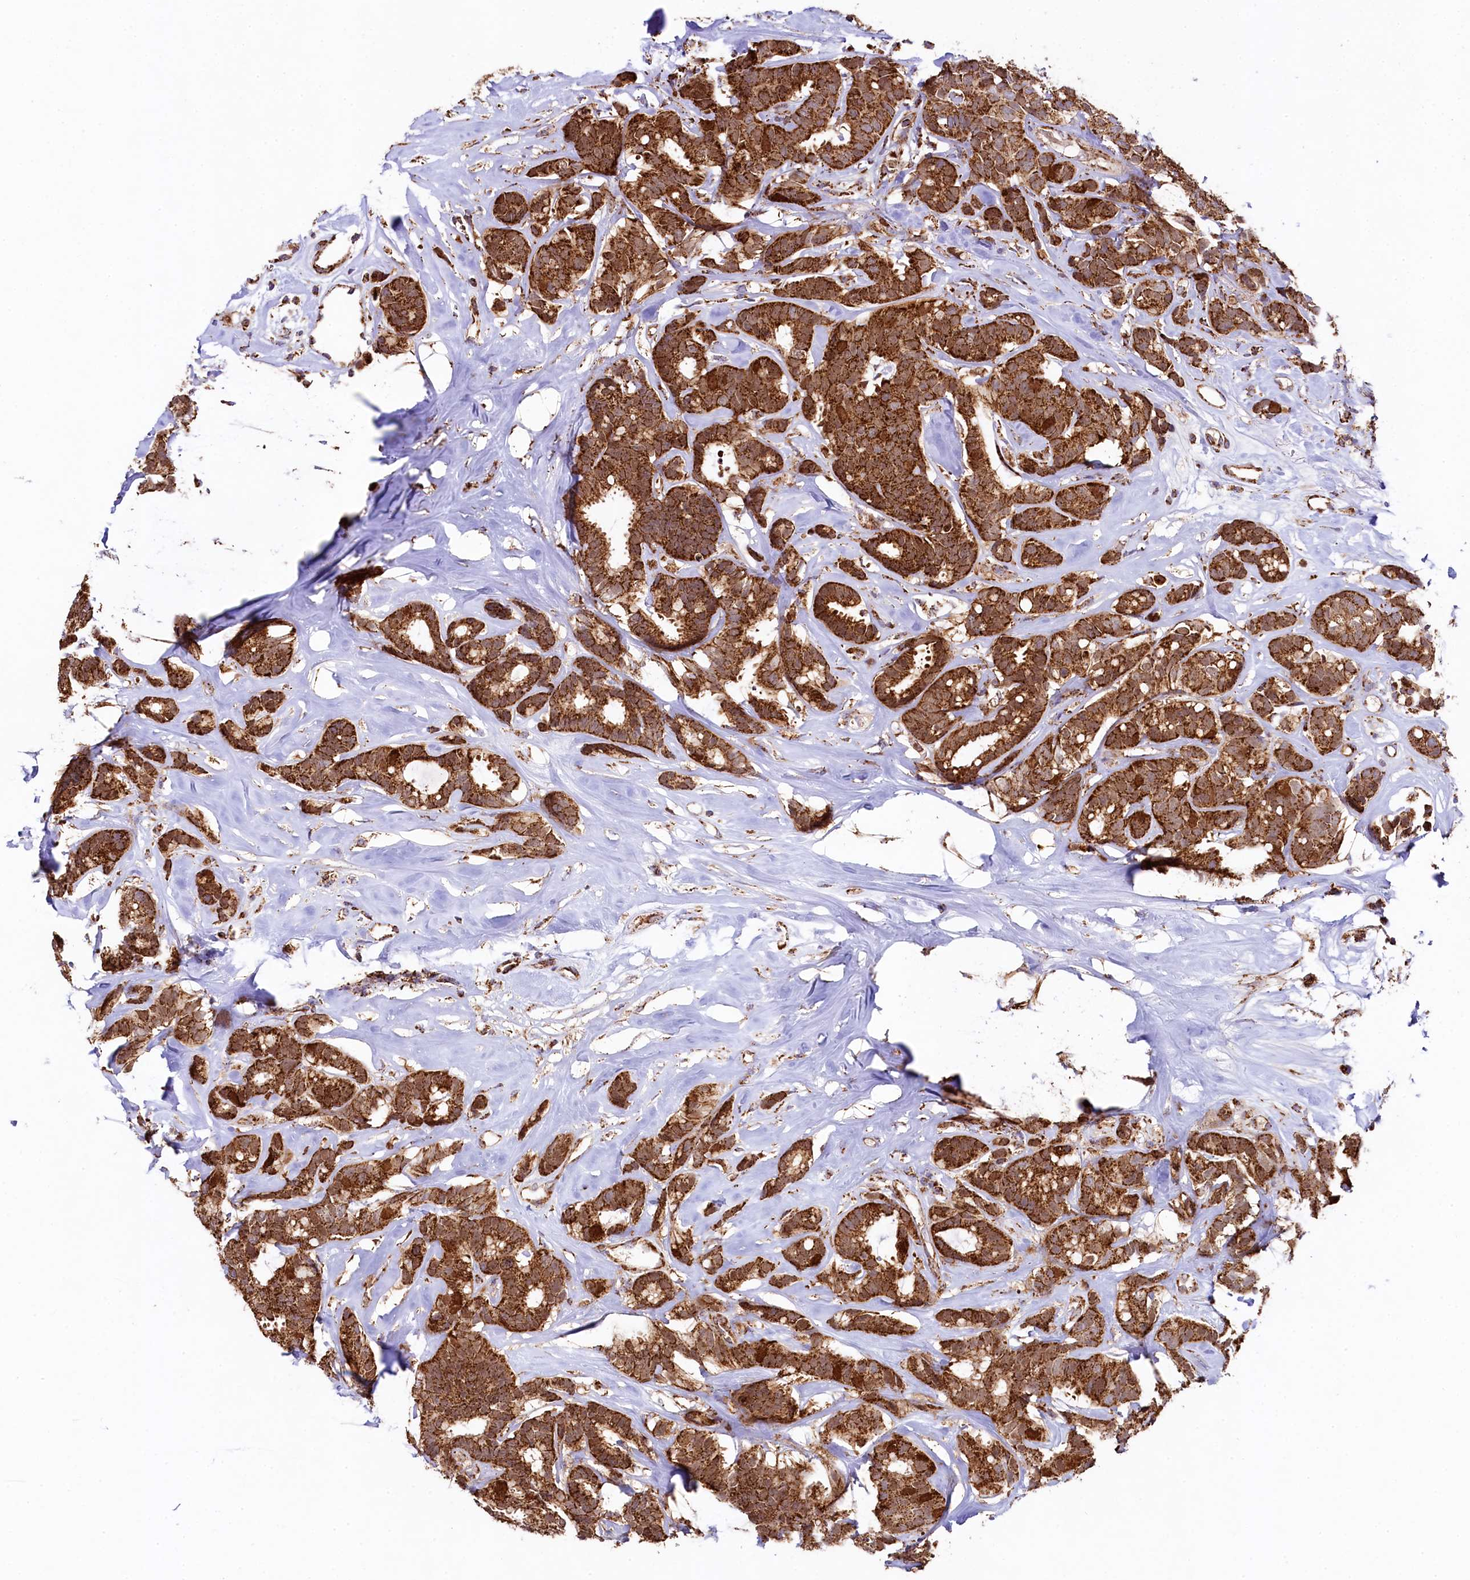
{"staining": {"intensity": "strong", "quantity": ">75%", "location": "cytoplasmic/membranous"}, "tissue": "breast cancer", "cell_type": "Tumor cells", "image_type": "cancer", "snomed": [{"axis": "morphology", "description": "Duct carcinoma"}, {"axis": "topography", "description": "Breast"}], "caption": "Tumor cells reveal high levels of strong cytoplasmic/membranous expression in approximately >75% of cells in intraductal carcinoma (breast).", "gene": "CLYBL", "patient": {"sex": "female", "age": 87}}